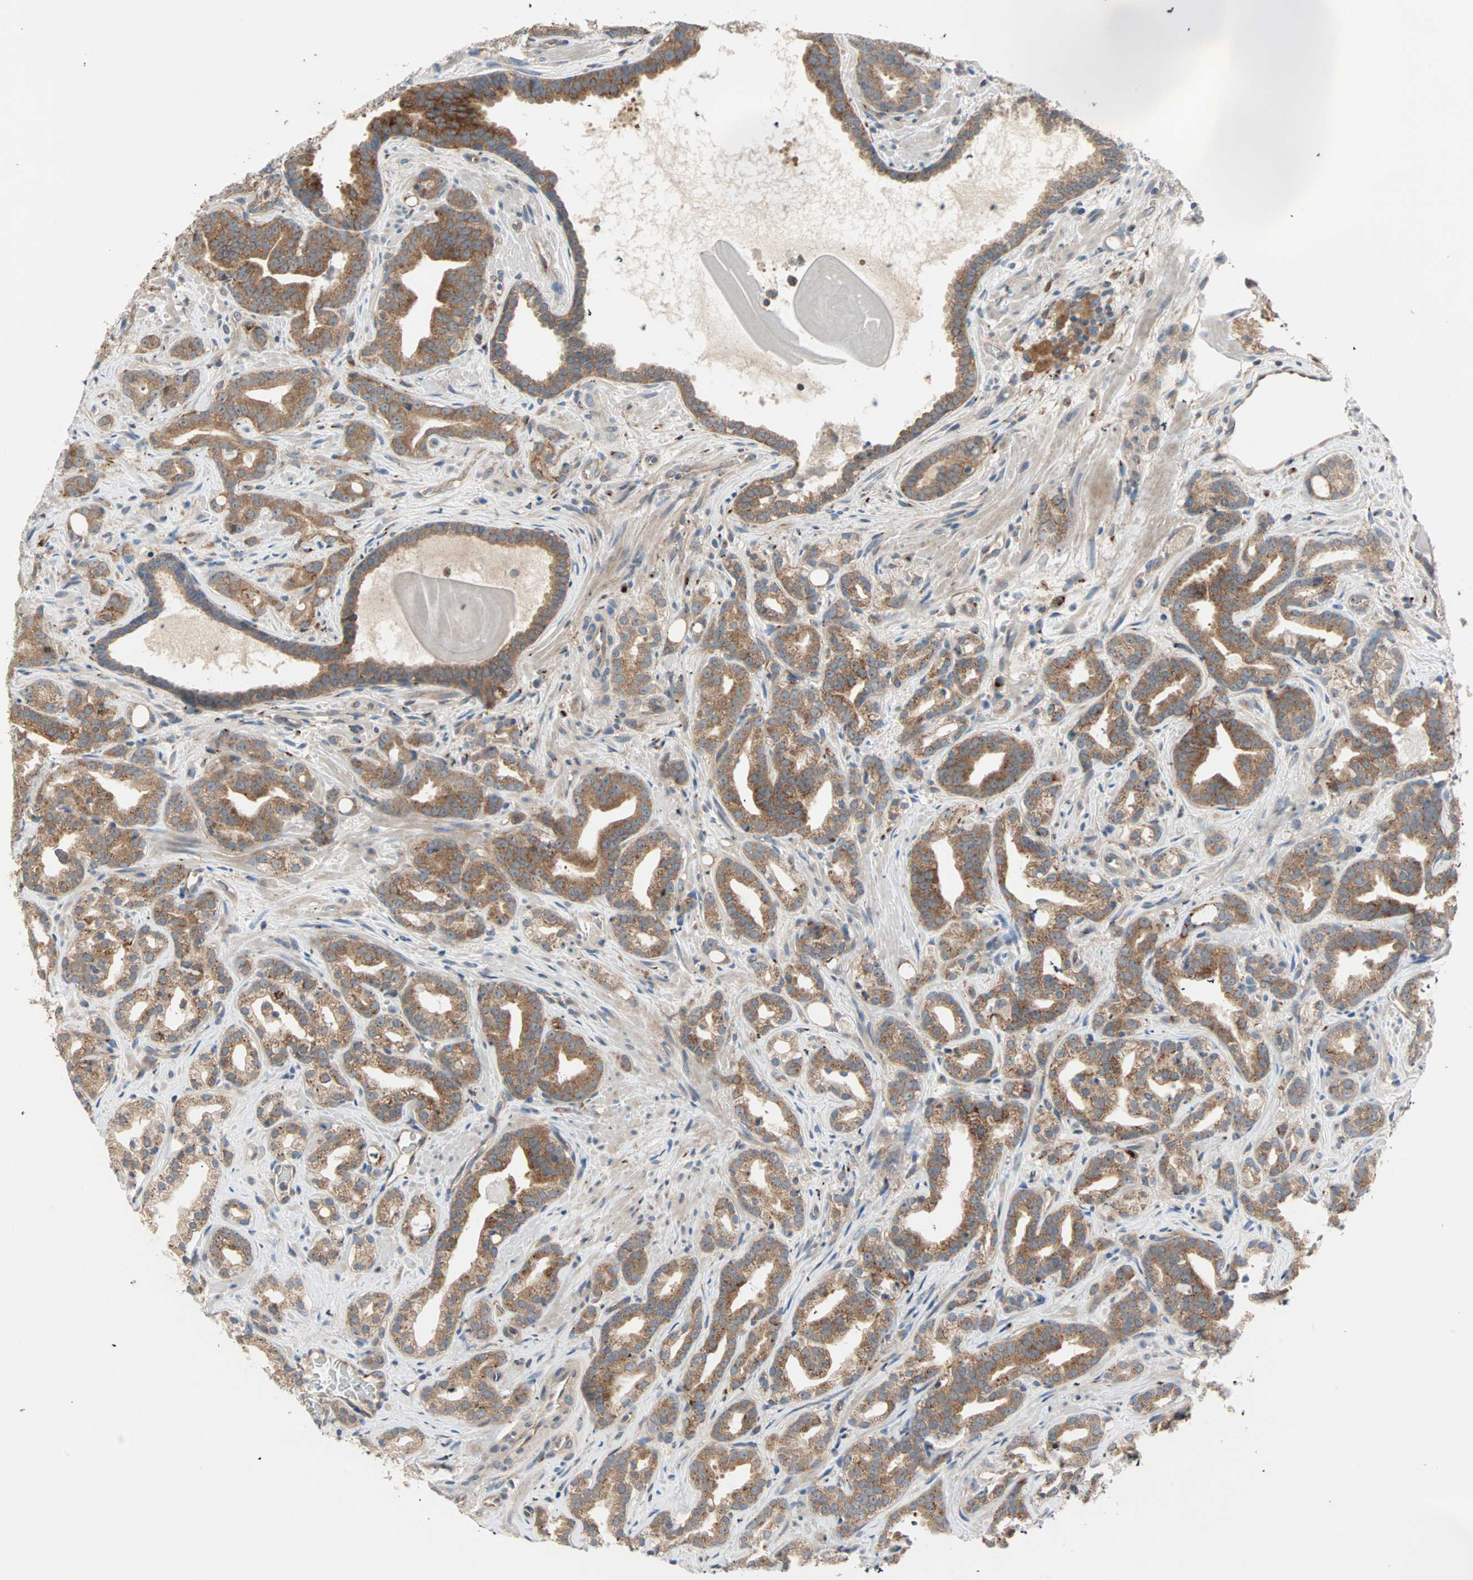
{"staining": {"intensity": "strong", "quantity": ">75%", "location": "cytoplasmic/membranous"}, "tissue": "prostate cancer", "cell_type": "Tumor cells", "image_type": "cancer", "snomed": [{"axis": "morphology", "description": "Adenocarcinoma, Low grade"}, {"axis": "topography", "description": "Prostate"}], "caption": "Prostate low-grade adenocarcinoma stained with DAB immunohistochemistry (IHC) shows high levels of strong cytoplasmic/membranous positivity in about >75% of tumor cells. The staining was performed using DAB (3,3'-diaminobenzidine) to visualize the protein expression in brown, while the nuclei were stained in blue with hematoxylin (Magnification: 20x).", "gene": "PDE8A", "patient": {"sex": "male", "age": 63}}